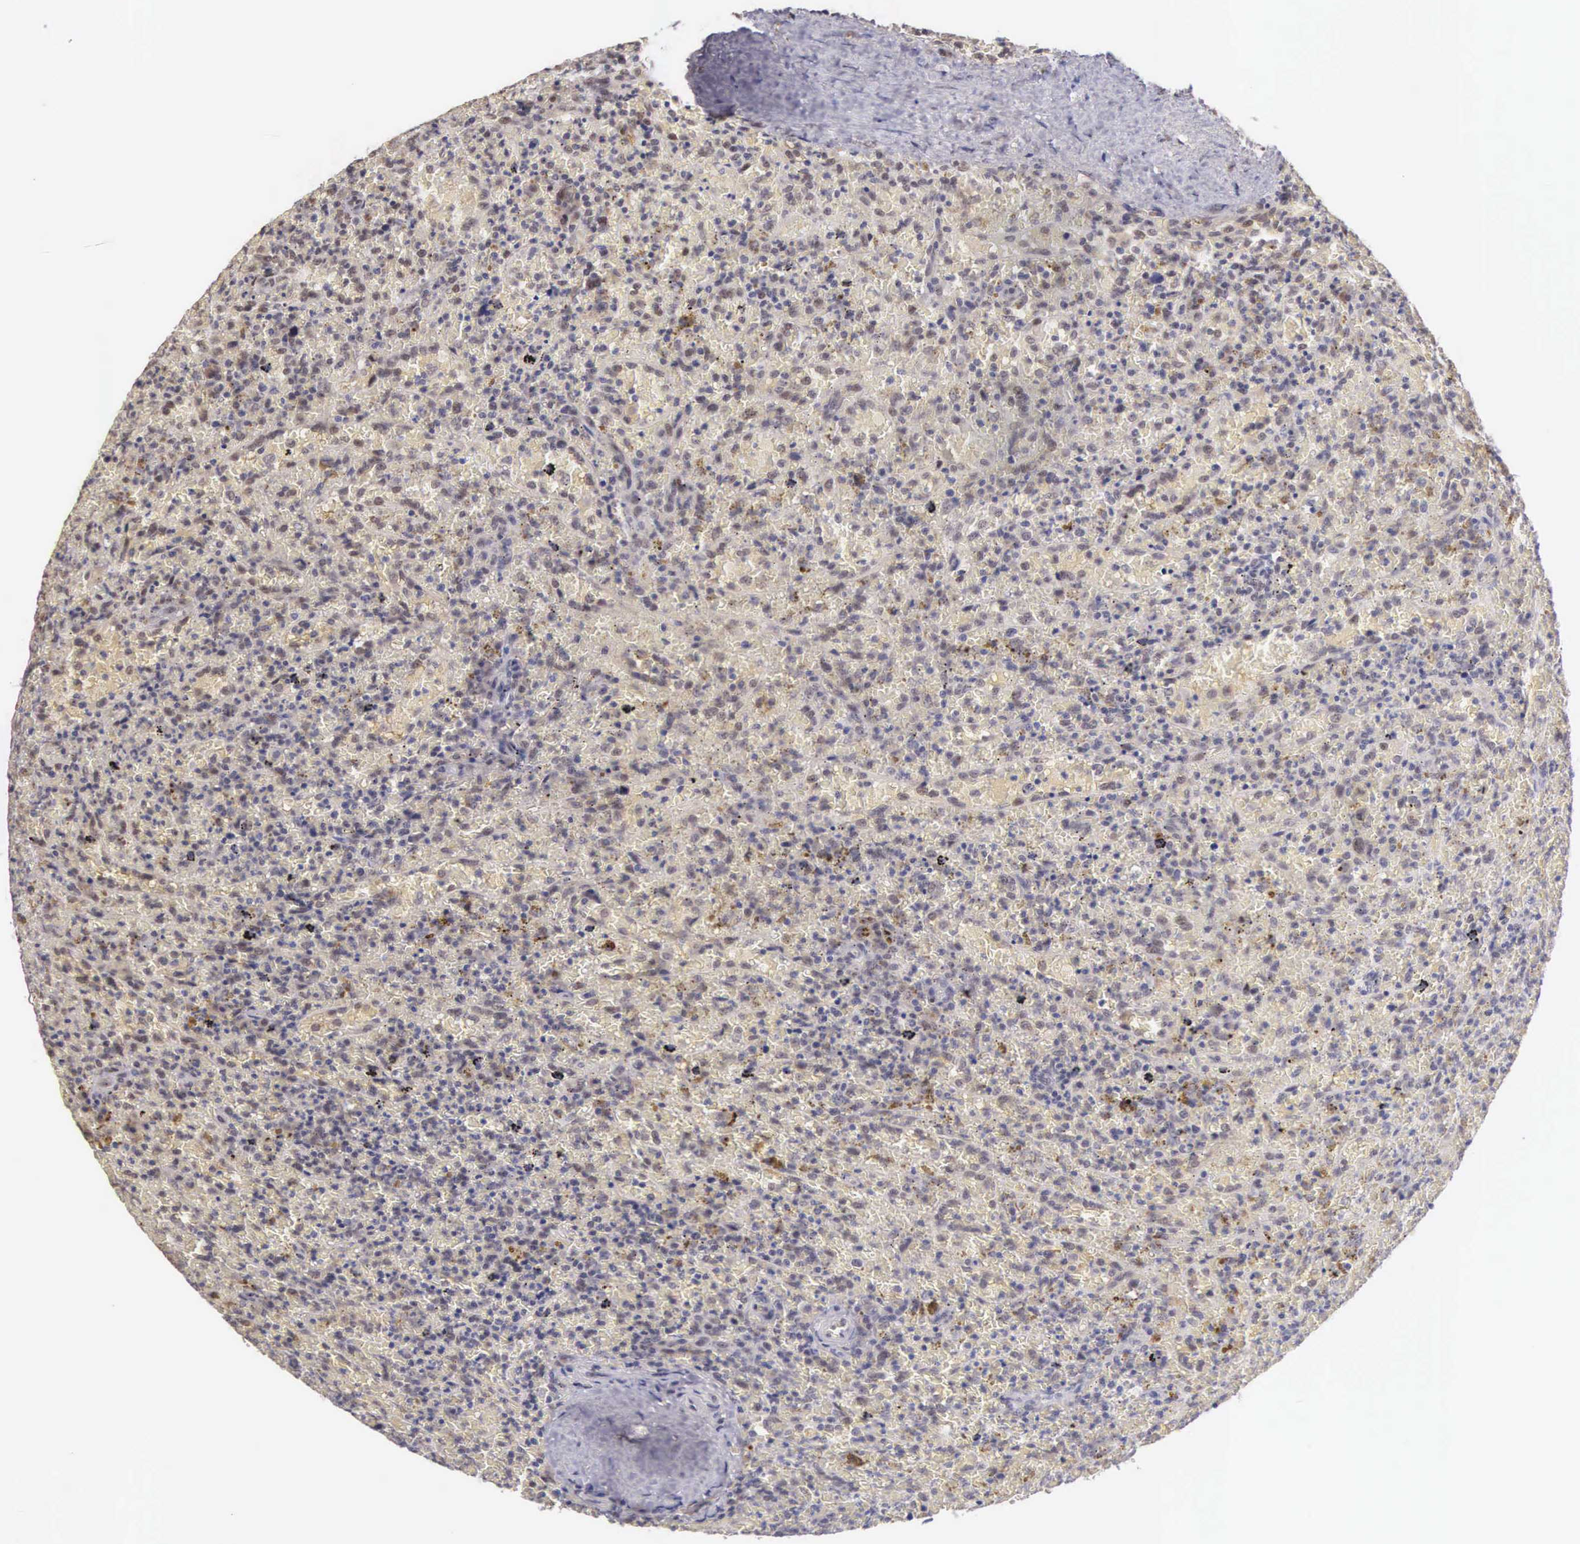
{"staining": {"intensity": "negative", "quantity": "none", "location": "none"}, "tissue": "lymphoma", "cell_type": "Tumor cells", "image_type": "cancer", "snomed": [{"axis": "morphology", "description": "Malignant lymphoma, non-Hodgkin's type, High grade"}, {"axis": "topography", "description": "Spleen"}, {"axis": "topography", "description": "Lymph node"}], "caption": "A histopathology image of human lymphoma is negative for staining in tumor cells. (Brightfield microscopy of DAB immunohistochemistry at high magnification).", "gene": "HMGXB4", "patient": {"sex": "female", "age": 70}}